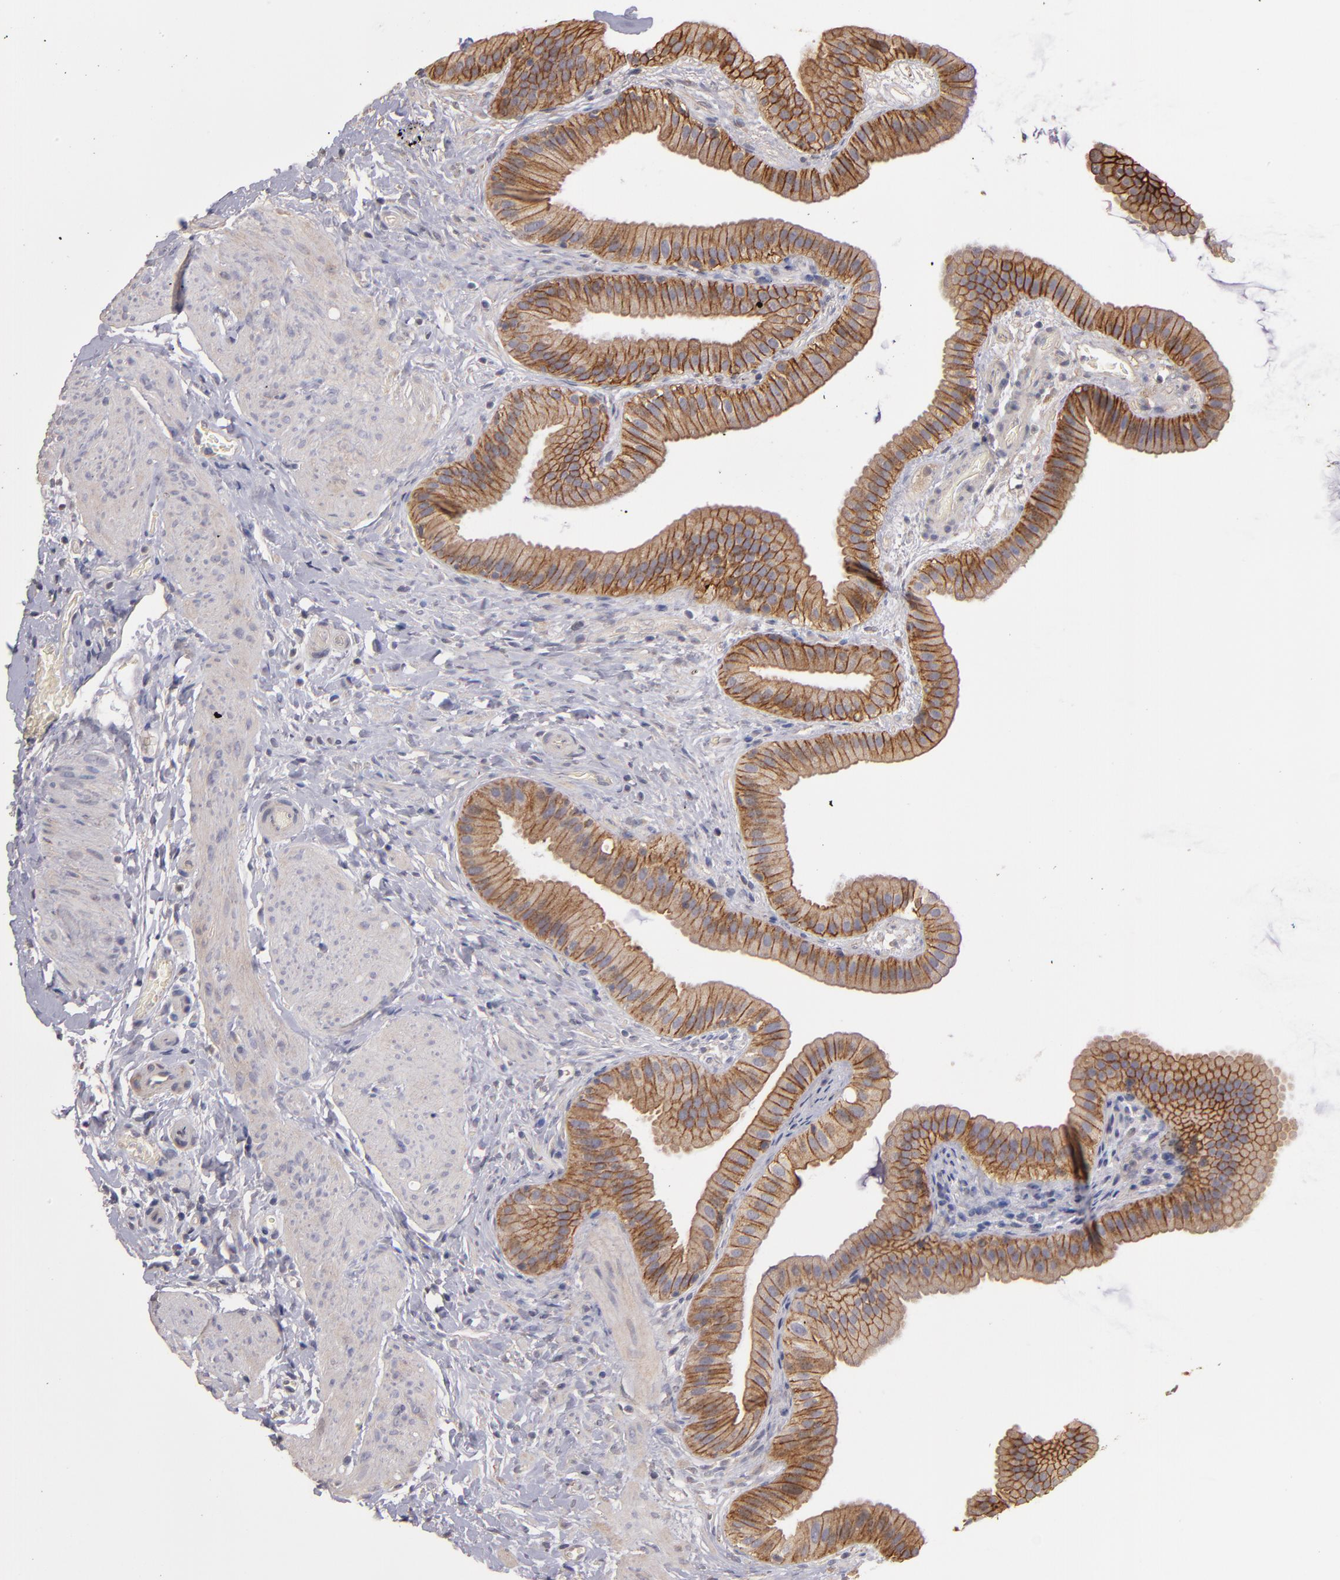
{"staining": {"intensity": "moderate", "quantity": ">75%", "location": "cytoplasmic/membranous"}, "tissue": "gallbladder", "cell_type": "Glandular cells", "image_type": "normal", "snomed": [{"axis": "morphology", "description": "Normal tissue, NOS"}, {"axis": "topography", "description": "Gallbladder"}], "caption": "Immunohistochemistry (IHC) image of unremarkable gallbladder: human gallbladder stained using immunohistochemistry exhibits medium levels of moderate protein expression localized specifically in the cytoplasmic/membranous of glandular cells, appearing as a cytoplasmic/membranous brown color.", "gene": "GNAZ", "patient": {"sex": "female", "age": 63}}